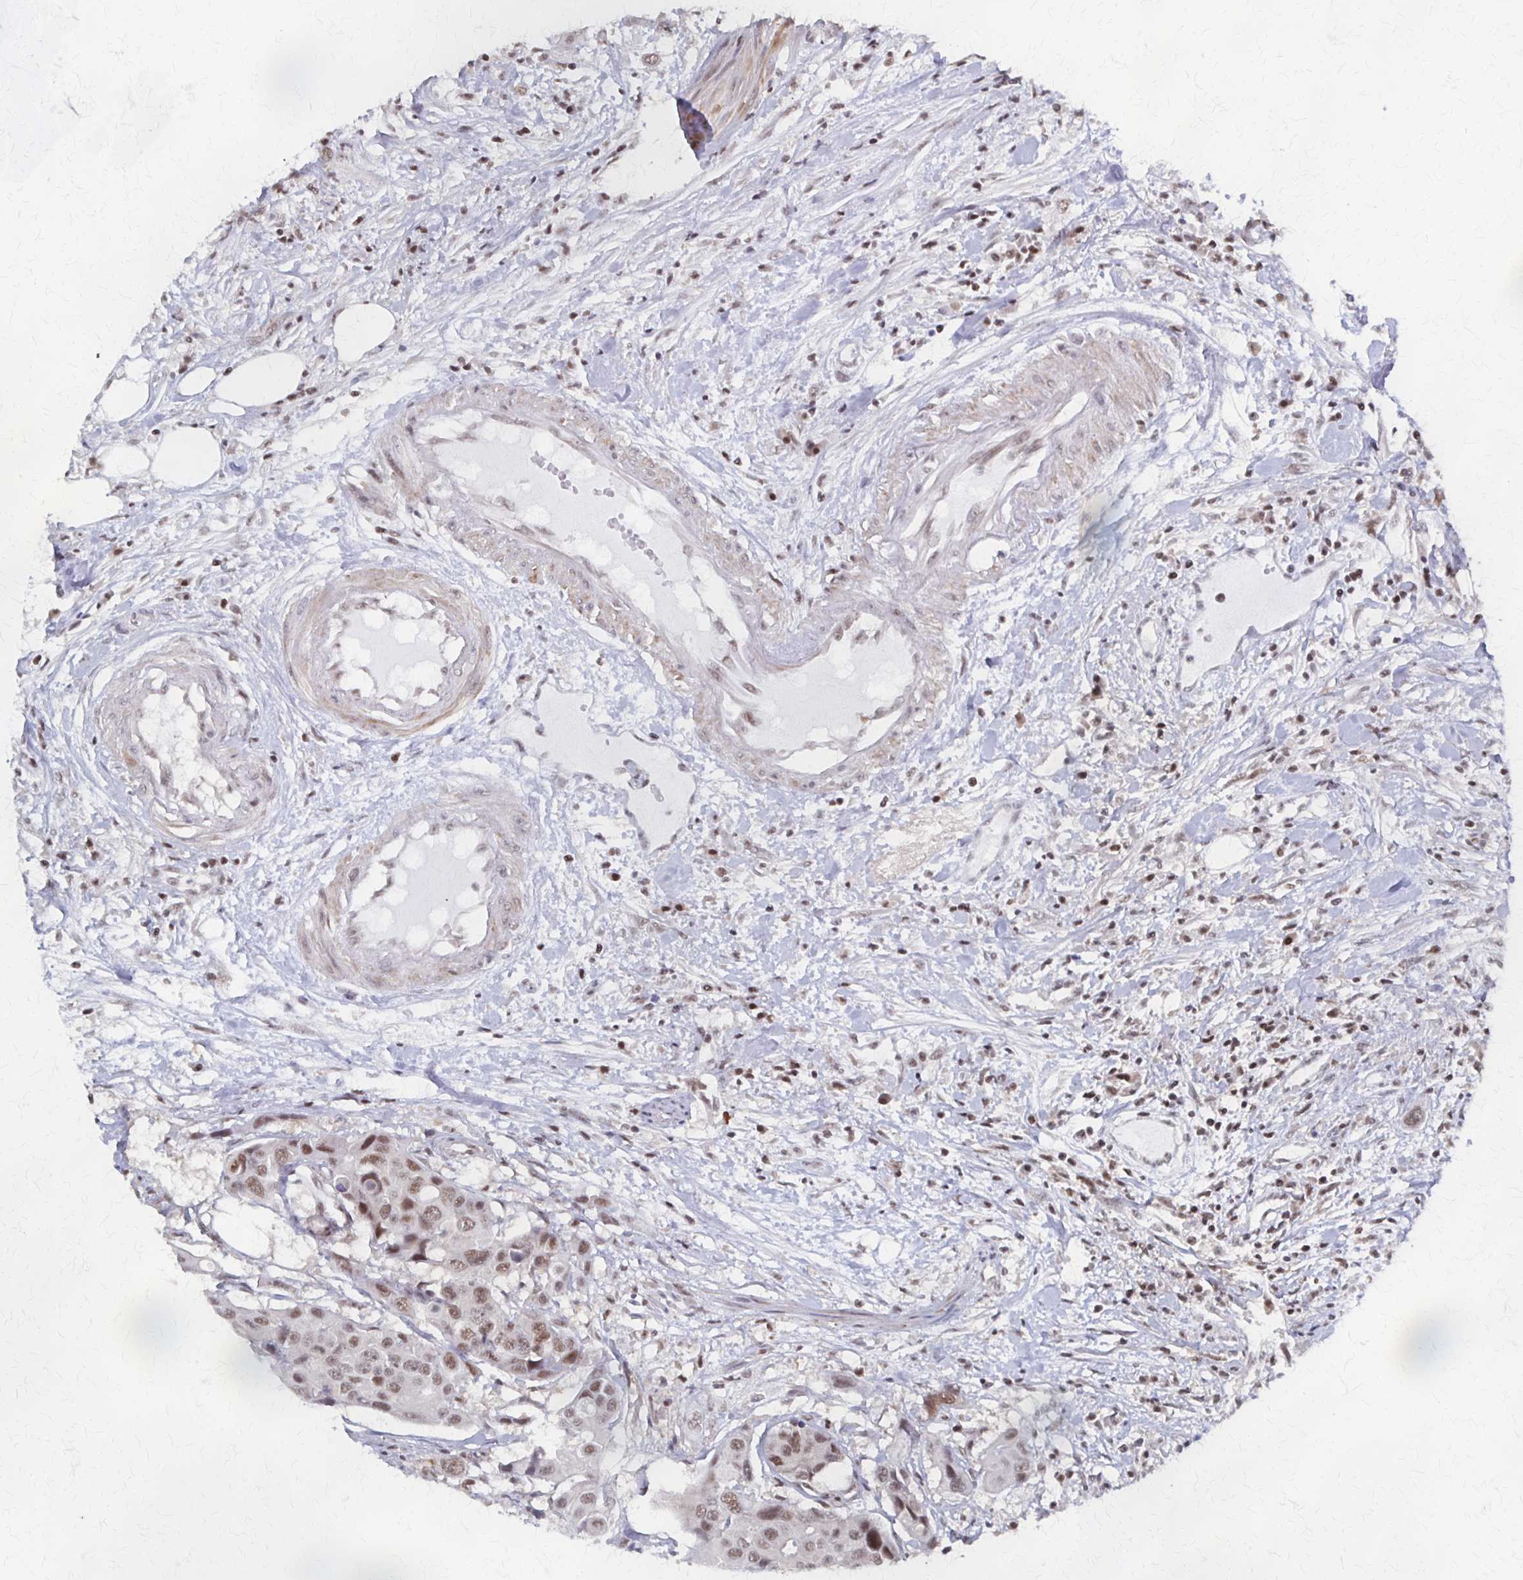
{"staining": {"intensity": "moderate", "quantity": ">75%", "location": "nuclear"}, "tissue": "colorectal cancer", "cell_type": "Tumor cells", "image_type": "cancer", "snomed": [{"axis": "morphology", "description": "Adenocarcinoma, NOS"}, {"axis": "topography", "description": "Colon"}], "caption": "A medium amount of moderate nuclear positivity is identified in approximately >75% of tumor cells in colorectal cancer tissue.", "gene": "GTF2B", "patient": {"sex": "male", "age": 77}}